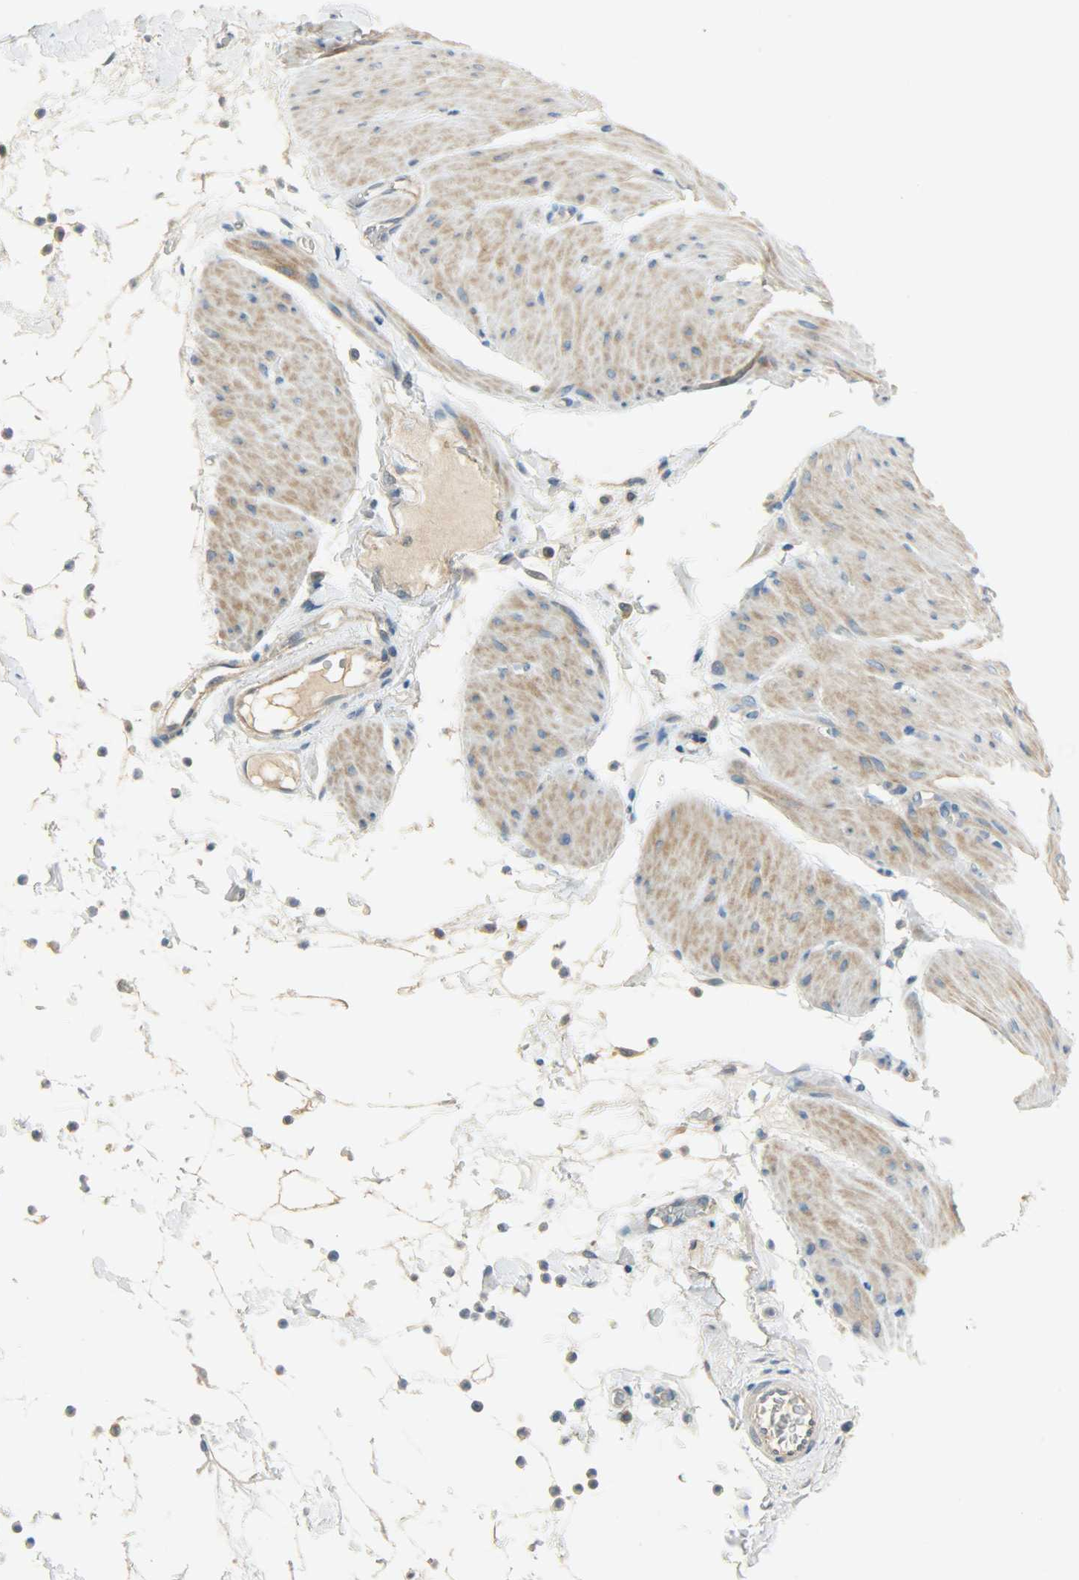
{"staining": {"intensity": "moderate", "quantity": ">75%", "location": "cytoplasmic/membranous"}, "tissue": "smooth muscle", "cell_type": "Smooth muscle cells", "image_type": "normal", "snomed": [{"axis": "morphology", "description": "Normal tissue, NOS"}, {"axis": "topography", "description": "Smooth muscle"}, {"axis": "topography", "description": "Colon"}], "caption": "Immunohistochemical staining of normal human smooth muscle displays medium levels of moderate cytoplasmic/membranous positivity in approximately >75% of smooth muscle cells.", "gene": "DSG2", "patient": {"sex": "male", "age": 67}}